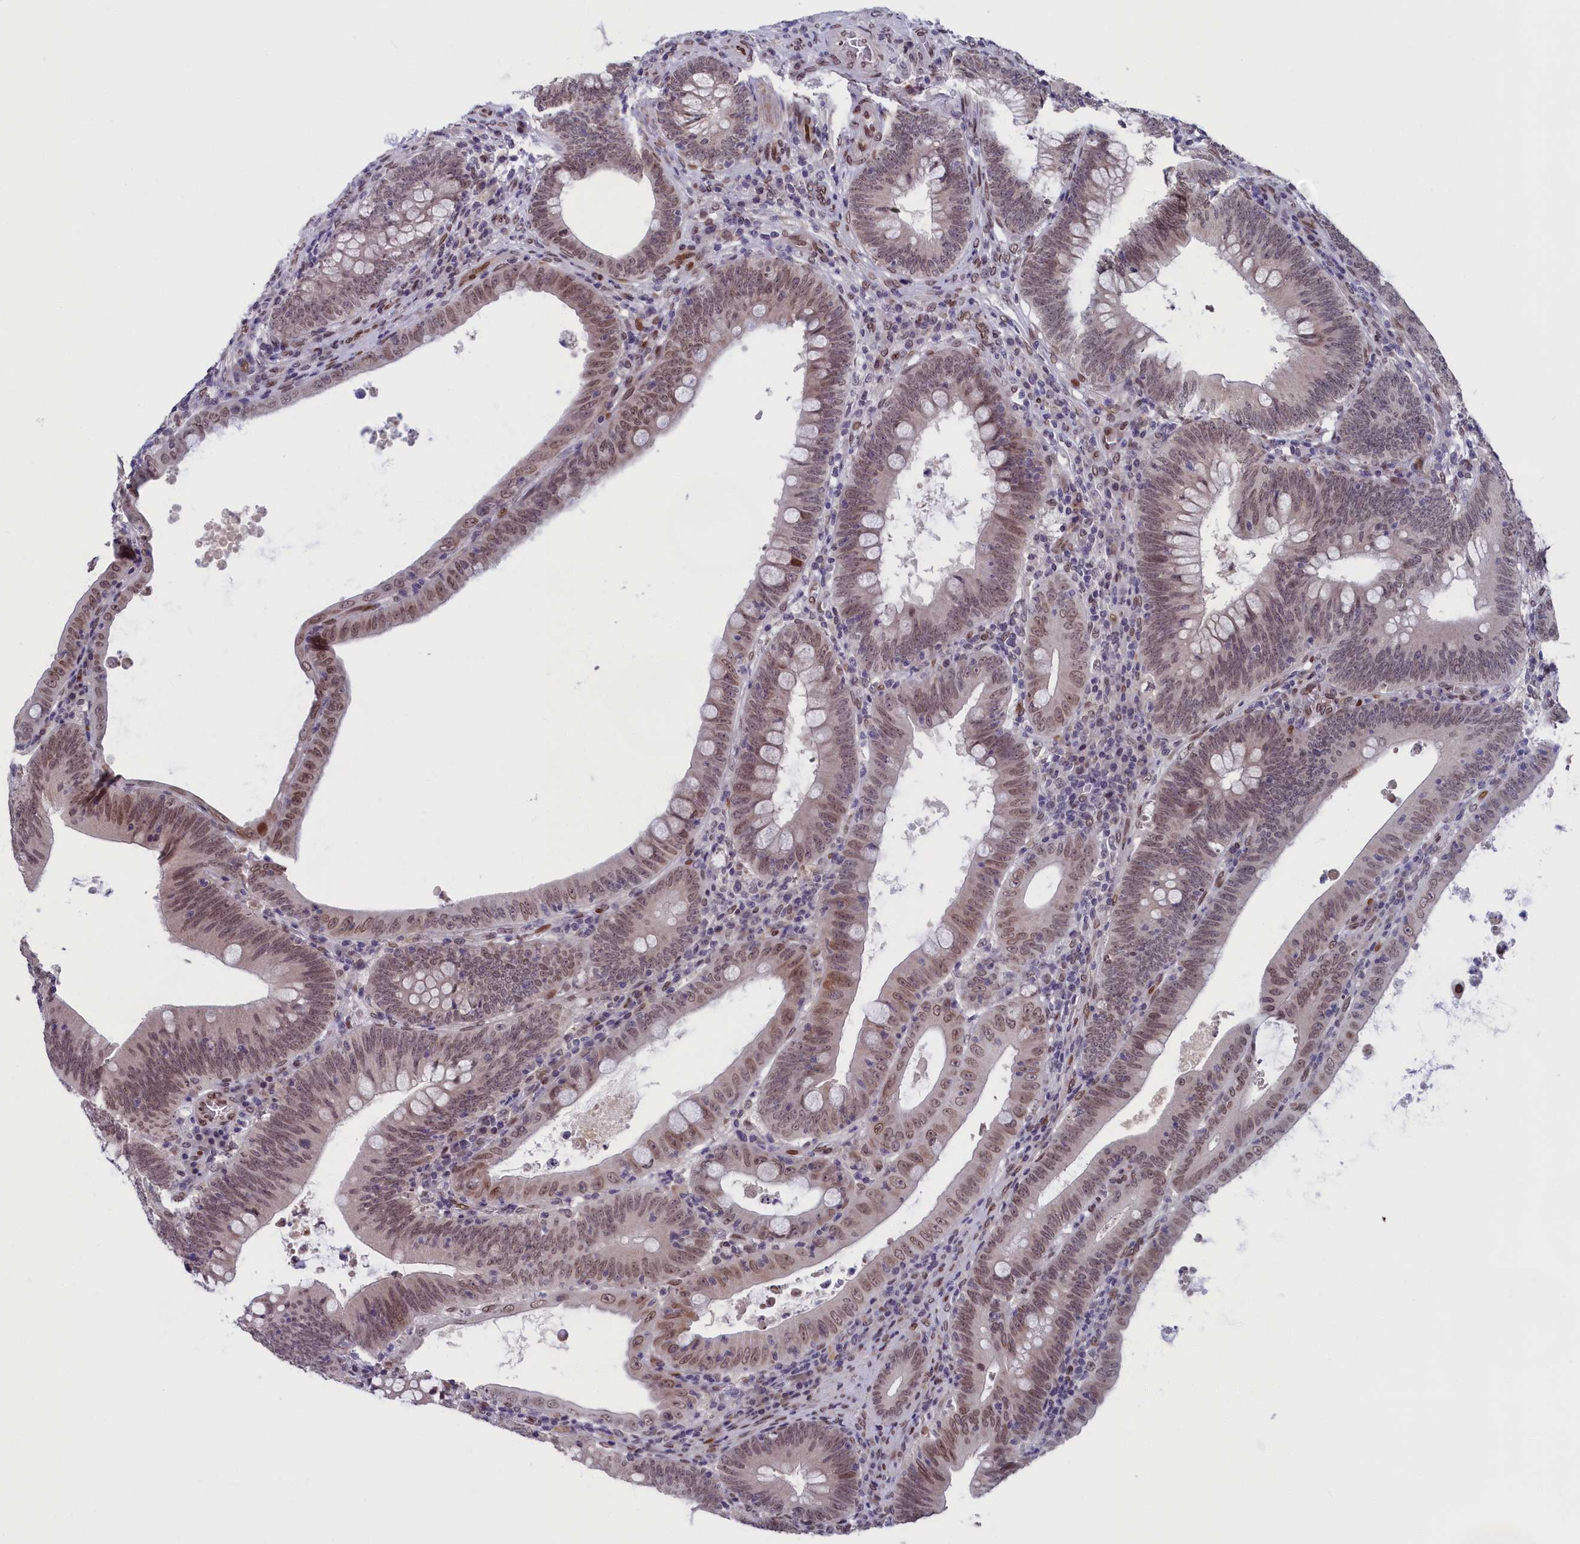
{"staining": {"intensity": "moderate", "quantity": ">75%", "location": "nuclear"}, "tissue": "colorectal cancer", "cell_type": "Tumor cells", "image_type": "cancer", "snomed": [{"axis": "morphology", "description": "Normal tissue, NOS"}, {"axis": "topography", "description": "Colon"}], "caption": "This is a histology image of immunohistochemistry staining of colorectal cancer, which shows moderate positivity in the nuclear of tumor cells.", "gene": "GPSM1", "patient": {"sex": "female", "age": 82}}